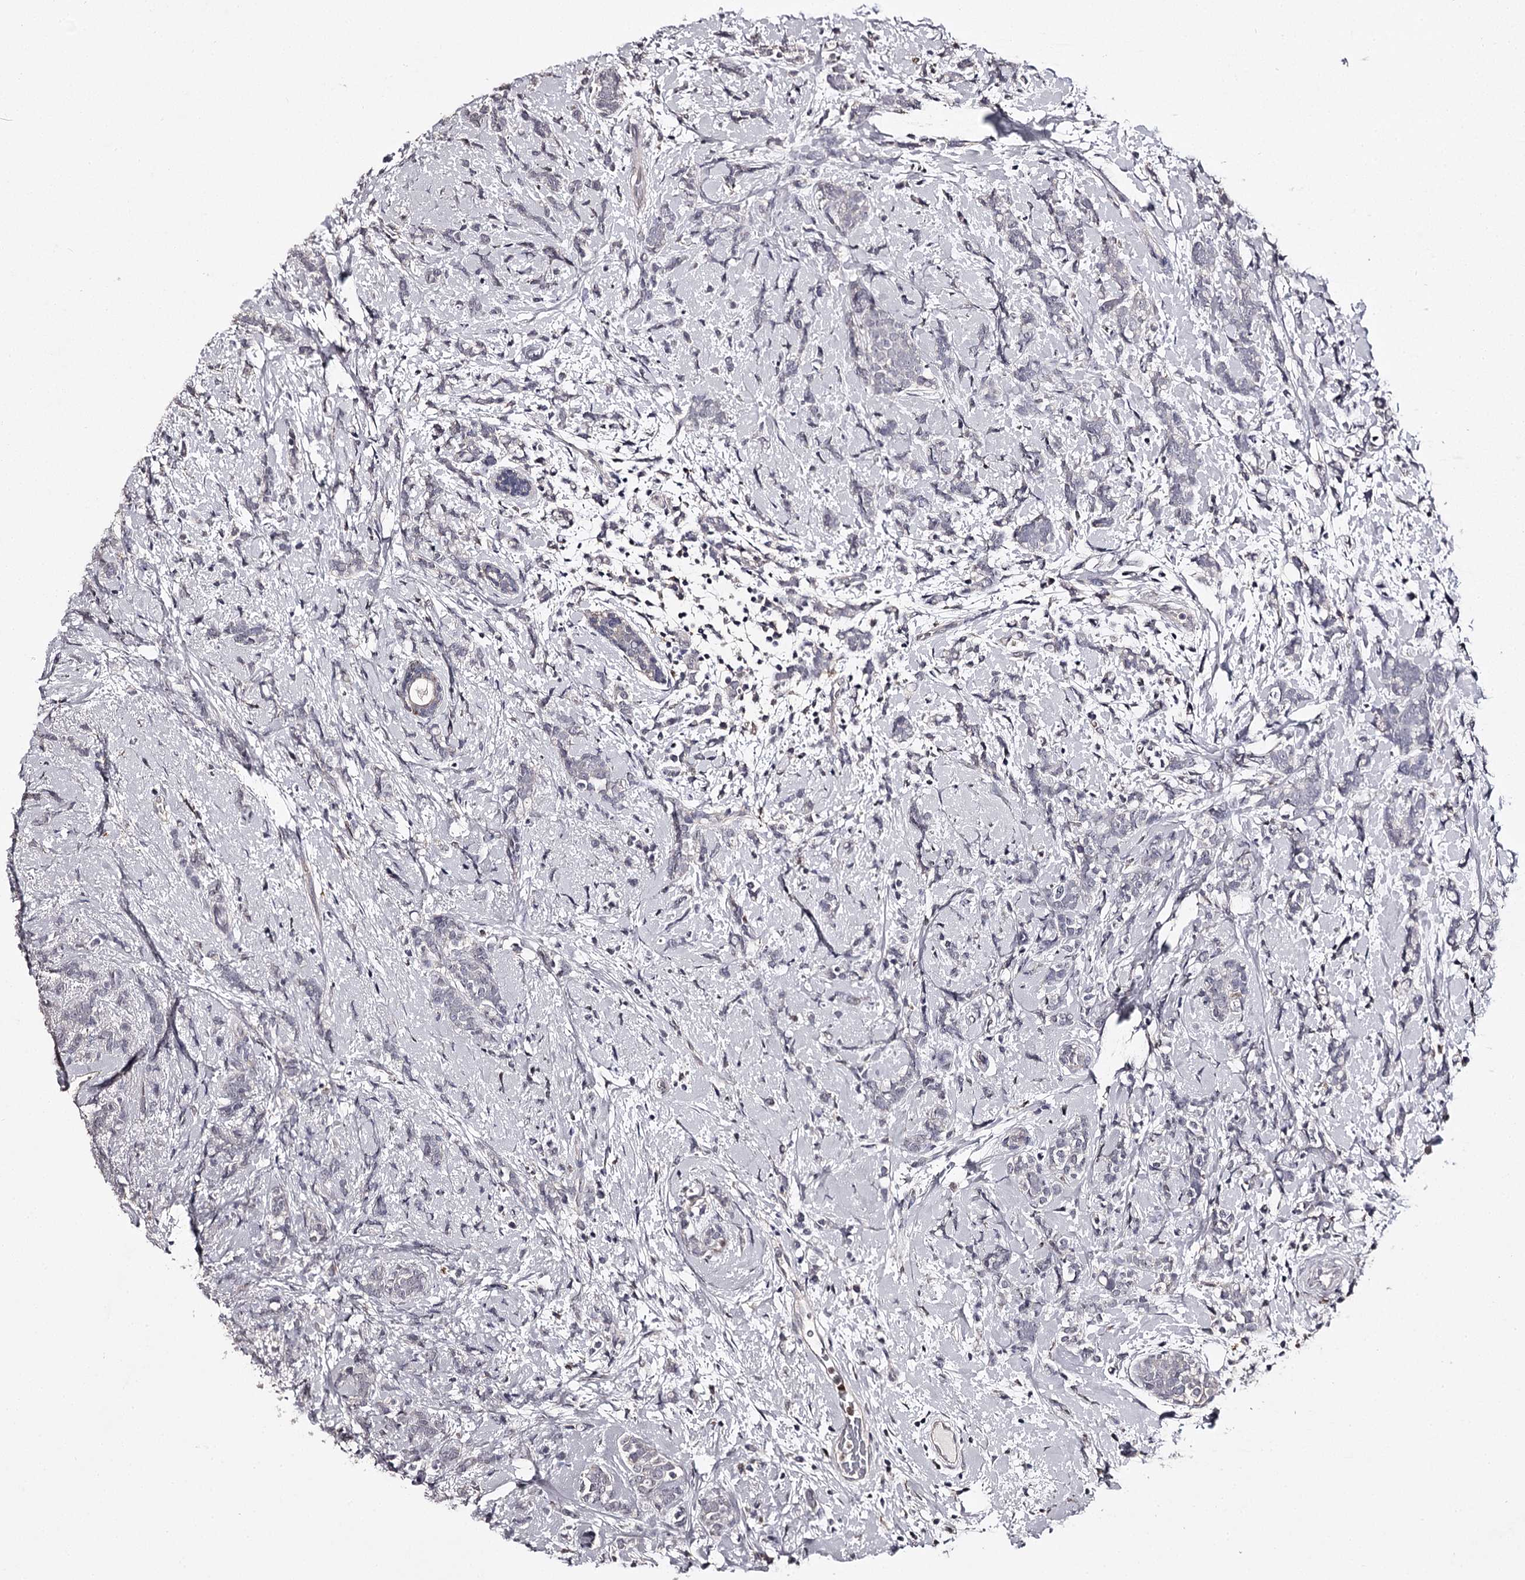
{"staining": {"intensity": "negative", "quantity": "none", "location": "none"}, "tissue": "breast cancer", "cell_type": "Tumor cells", "image_type": "cancer", "snomed": [{"axis": "morphology", "description": "Lobular carcinoma"}, {"axis": "topography", "description": "Breast"}], "caption": "Breast lobular carcinoma stained for a protein using immunohistochemistry shows no staining tumor cells.", "gene": "SLC32A1", "patient": {"sex": "female", "age": 58}}